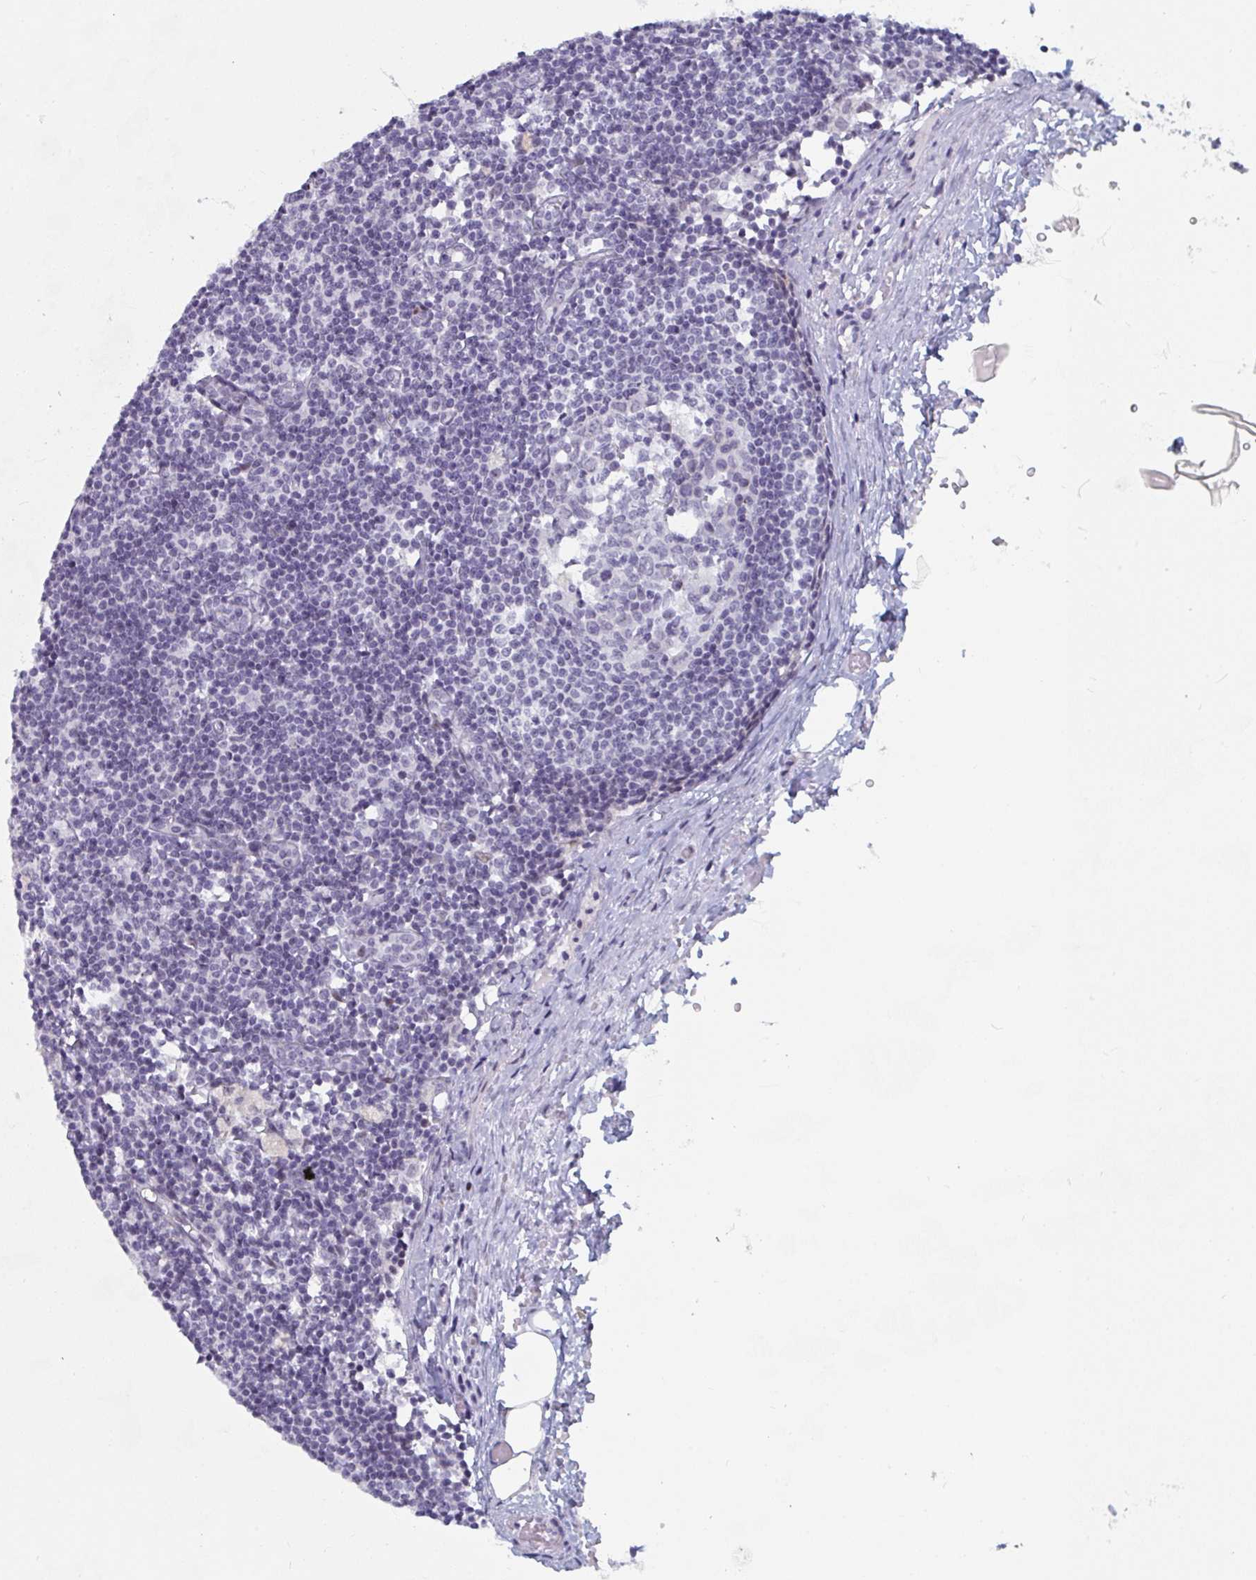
{"staining": {"intensity": "negative", "quantity": "none", "location": "none"}, "tissue": "lymph node", "cell_type": "Germinal center cells", "image_type": "normal", "snomed": [{"axis": "morphology", "description": "Normal tissue, NOS"}, {"axis": "topography", "description": "Lymph node"}], "caption": "This is a micrograph of IHC staining of normal lymph node, which shows no staining in germinal center cells.", "gene": "NR1H2", "patient": {"sex": "male", "age": 49}}